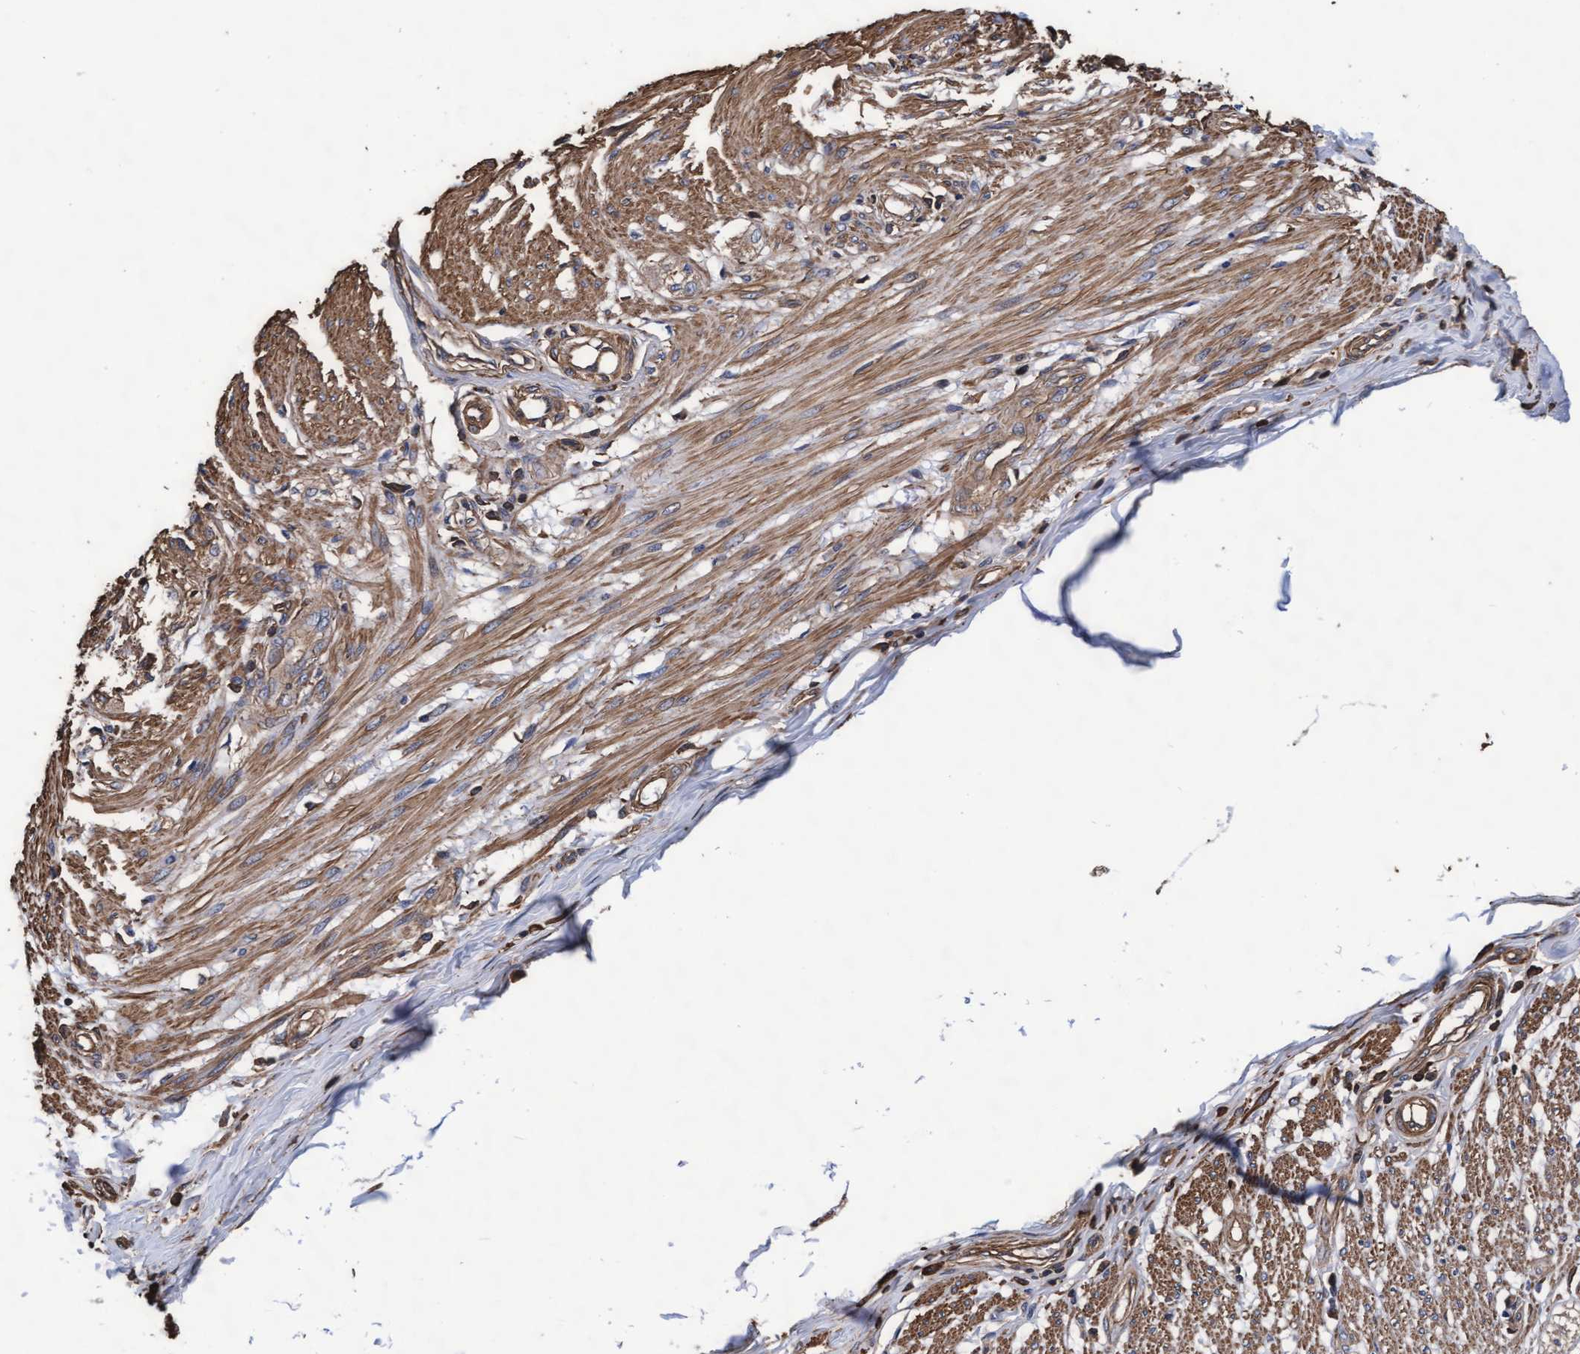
{"staining": {"intensity": "moderate", "quantity": "25%-75%", "location": "cytoplasmic/membranous"}, "tissue": "smooth muscle", "cell_type": "Smooth muscle cells", "image_type": "normal", "snomed": [{"axis": "morphology", "description": "Normal tissue, NOS"}, {"axis": "morphology", "description": "Adenocarcinoma, NOS"}, {"axis": "topography", "description": "Colon"}, {"axis": "topography", "description": "Peripheral nerve tissue"}], "caption": "High-power microscopy captured an immunohistochemistry micrograph of benign smooth muscle, revealing moderate cytoplasmic/membranous expression in about 25%-75% of smooth muscle cells.", "gene": "GRHPR", "patient": {"sex": "male", "age": 14}}